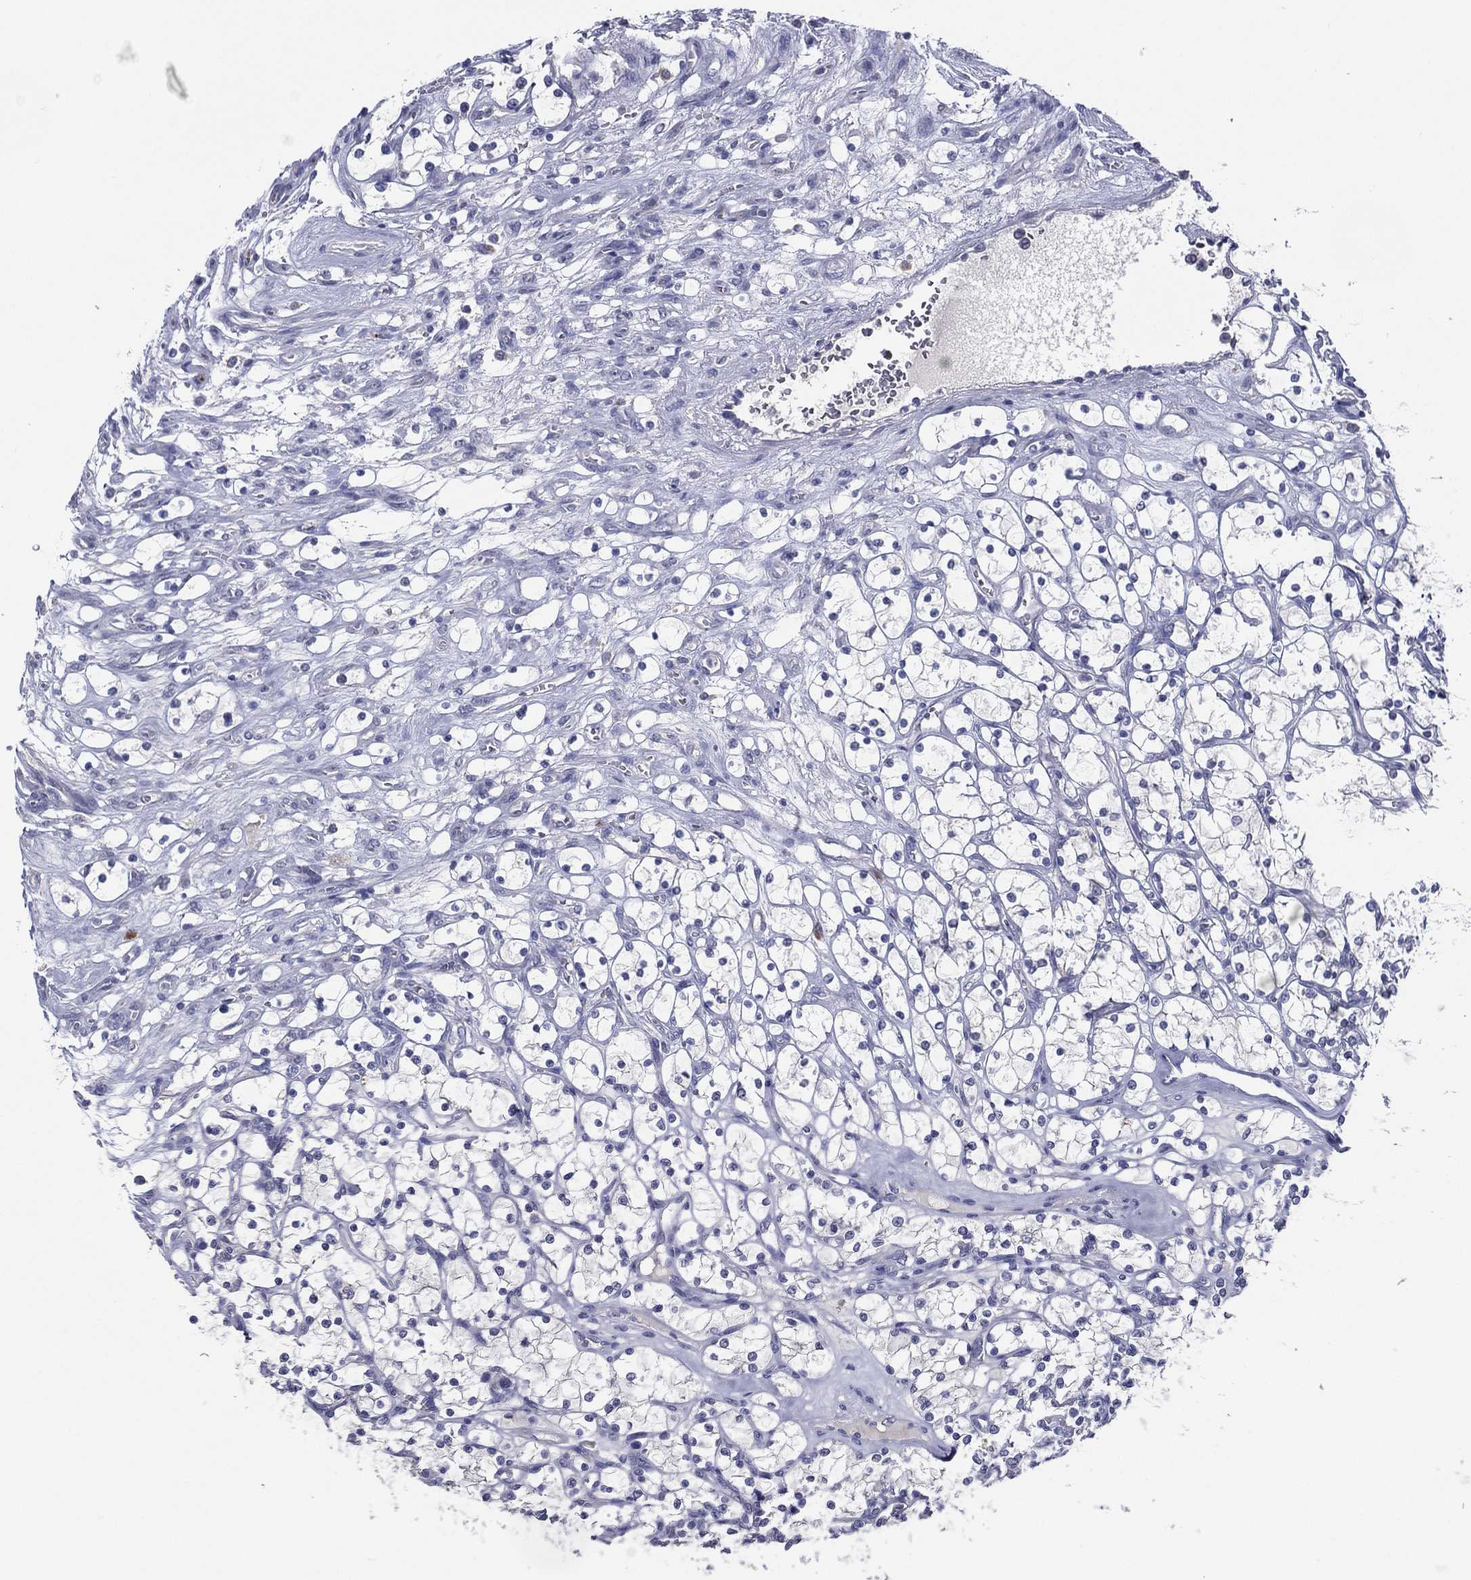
{"staining": {"intensity": "negative", "quantity": "none", "location": "none"}, "tissue": "renal cancer", "cell_type": "Tumor cells", "image_type": "cancer", "snomed": [{"axis": "morphology", "description": "Adenocarcinoma, NOS"}, {"axis": "topography", "description": "Kidney"}], "caption": "An immunohistochemistry micrograph of renal cancer is shown. There is no staining in tumor cells of renal cancer.", "gene": "TFAP2A", "patient": {"sex": "female", "age": 69}}